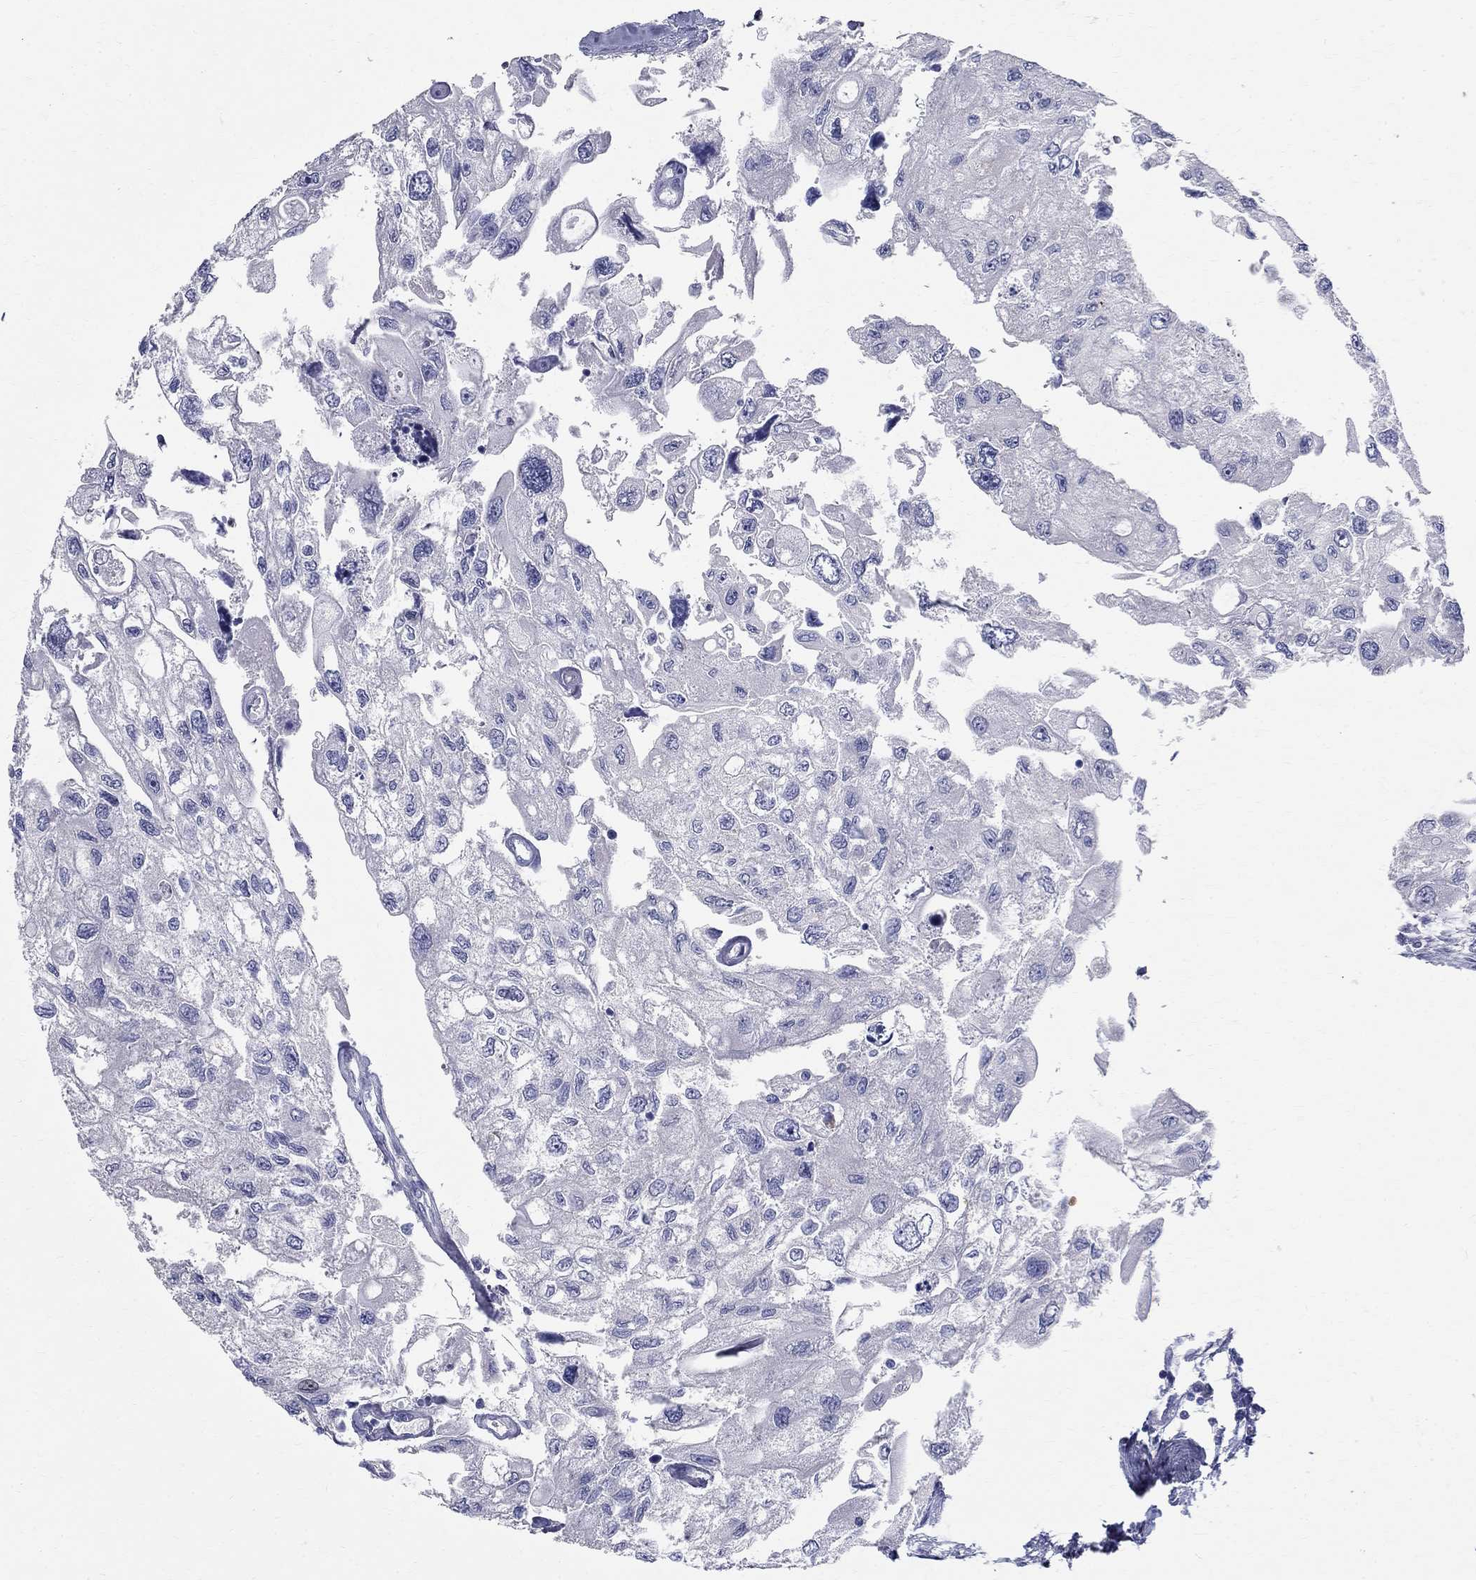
{"staining": {"intensity": "negative", "quantity": "none", "location": "none"}, "tissue": "urothelial cancer", "cell_type": "Tumor cells", "image_type": "cancer", "snomed": [{"axis": "morphology", "description": "Urothelial carcinoma, High grade"}, {"axis": "topography", "description": "Urinary bladder"}], "caption": "Immunohistochemical staining of human high-grade urothelial carcinoma reveals no significant staining in tumor cells. The staining is performed using DAB brown chromogen with nuclei counter-stained in using hematoxylin.", "gene": "TGM4", "patient": {"sex": "male", "age": 59}}